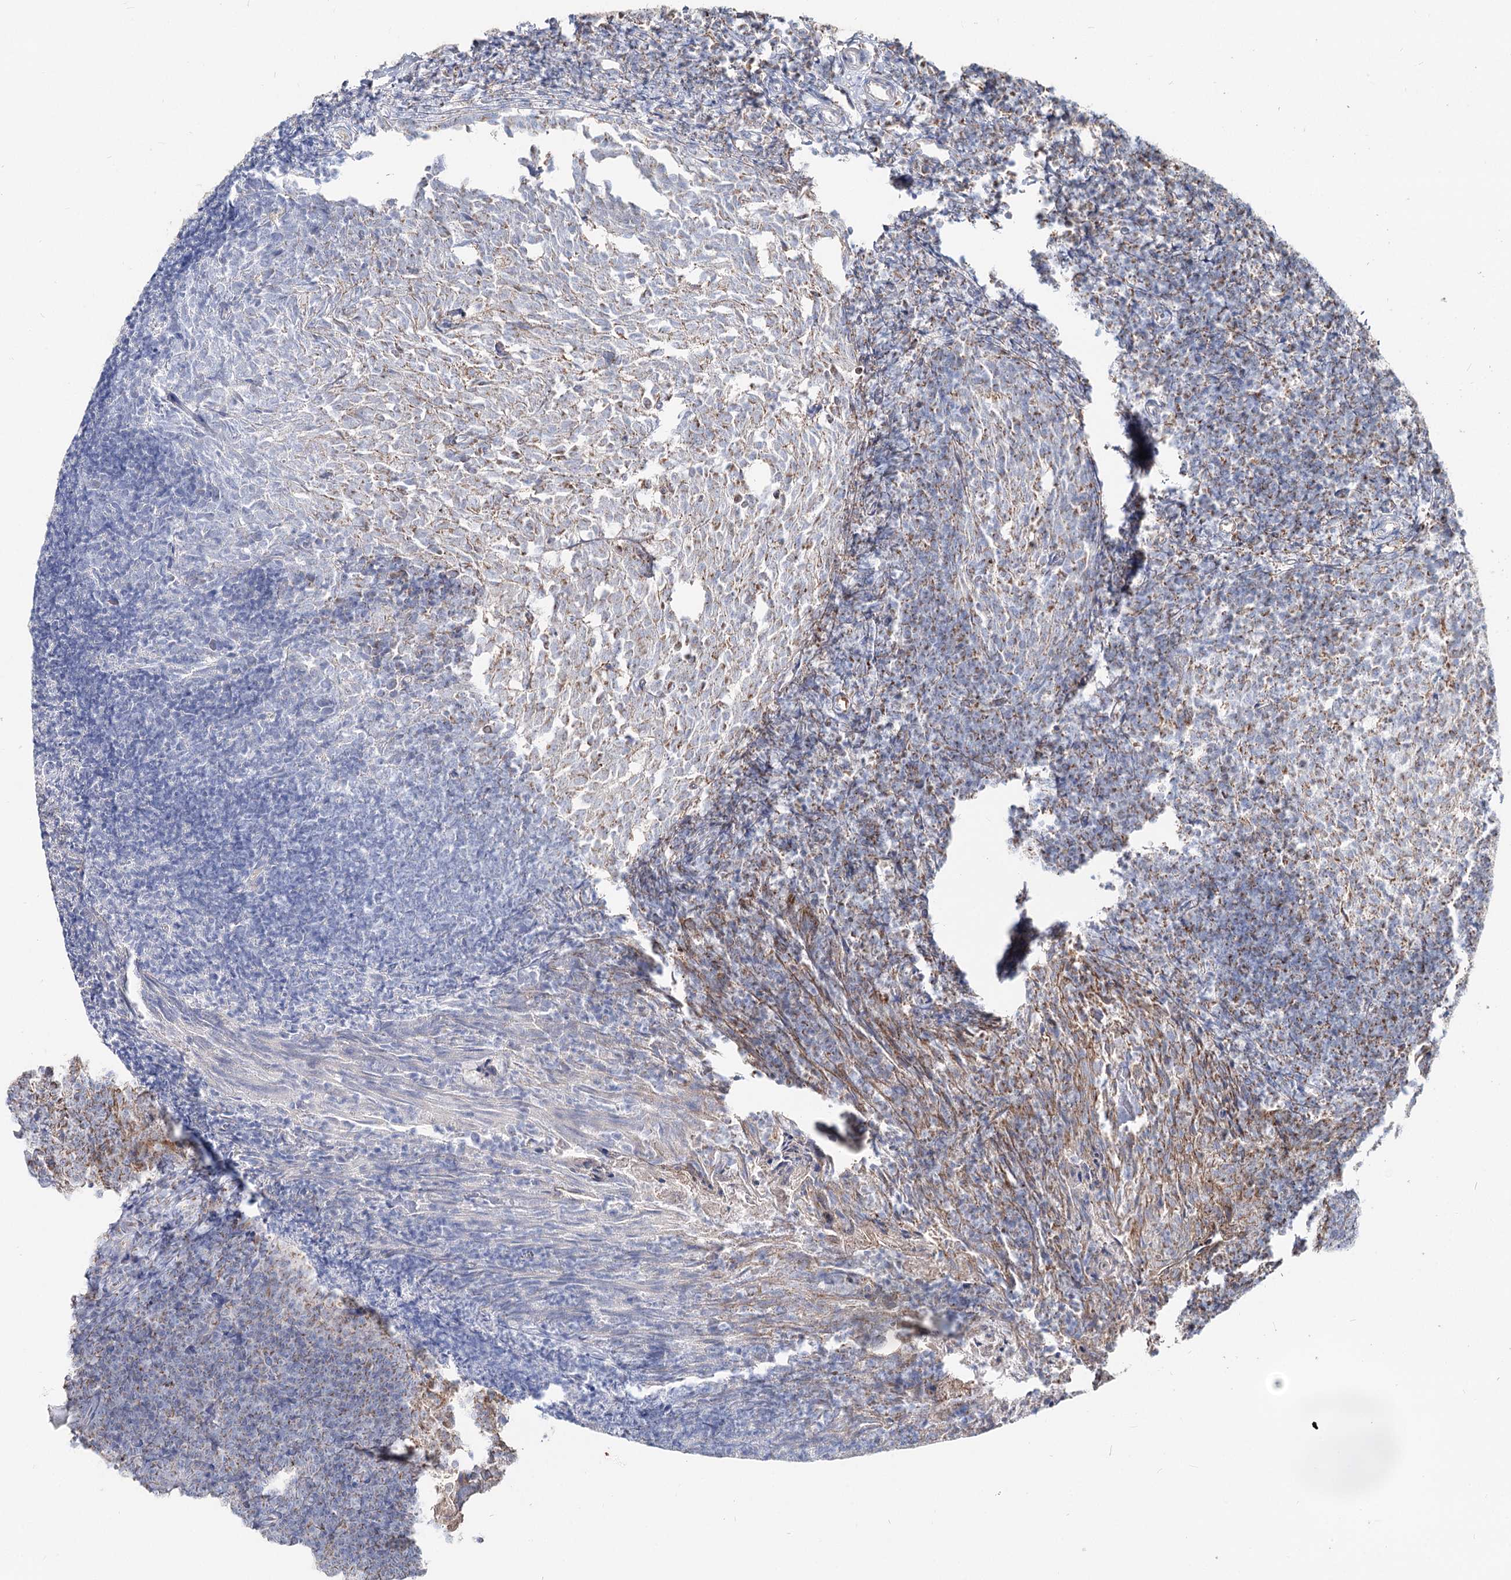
{"staining": {"intensity": "weak", "quantity": "25%-75%", "location": "cytoplasmic/membranous"}, "tissue": "tonsil", "cell_type": "Germinal center cells", "image_type": "normal", "snomed": [{"axis": "morphology", "description": "Normal tissue, NOS"}, {"axis": "topography", "description": "Tonsil"}], "caption": "Tonsil stained for a protein (brown) exhibits weak cytoplasmic/membranous positive expression in approximately 25%-75% of germinal center cells.", "gene": "MCCC2", "patient": {"sex": "female", "age": 10}}